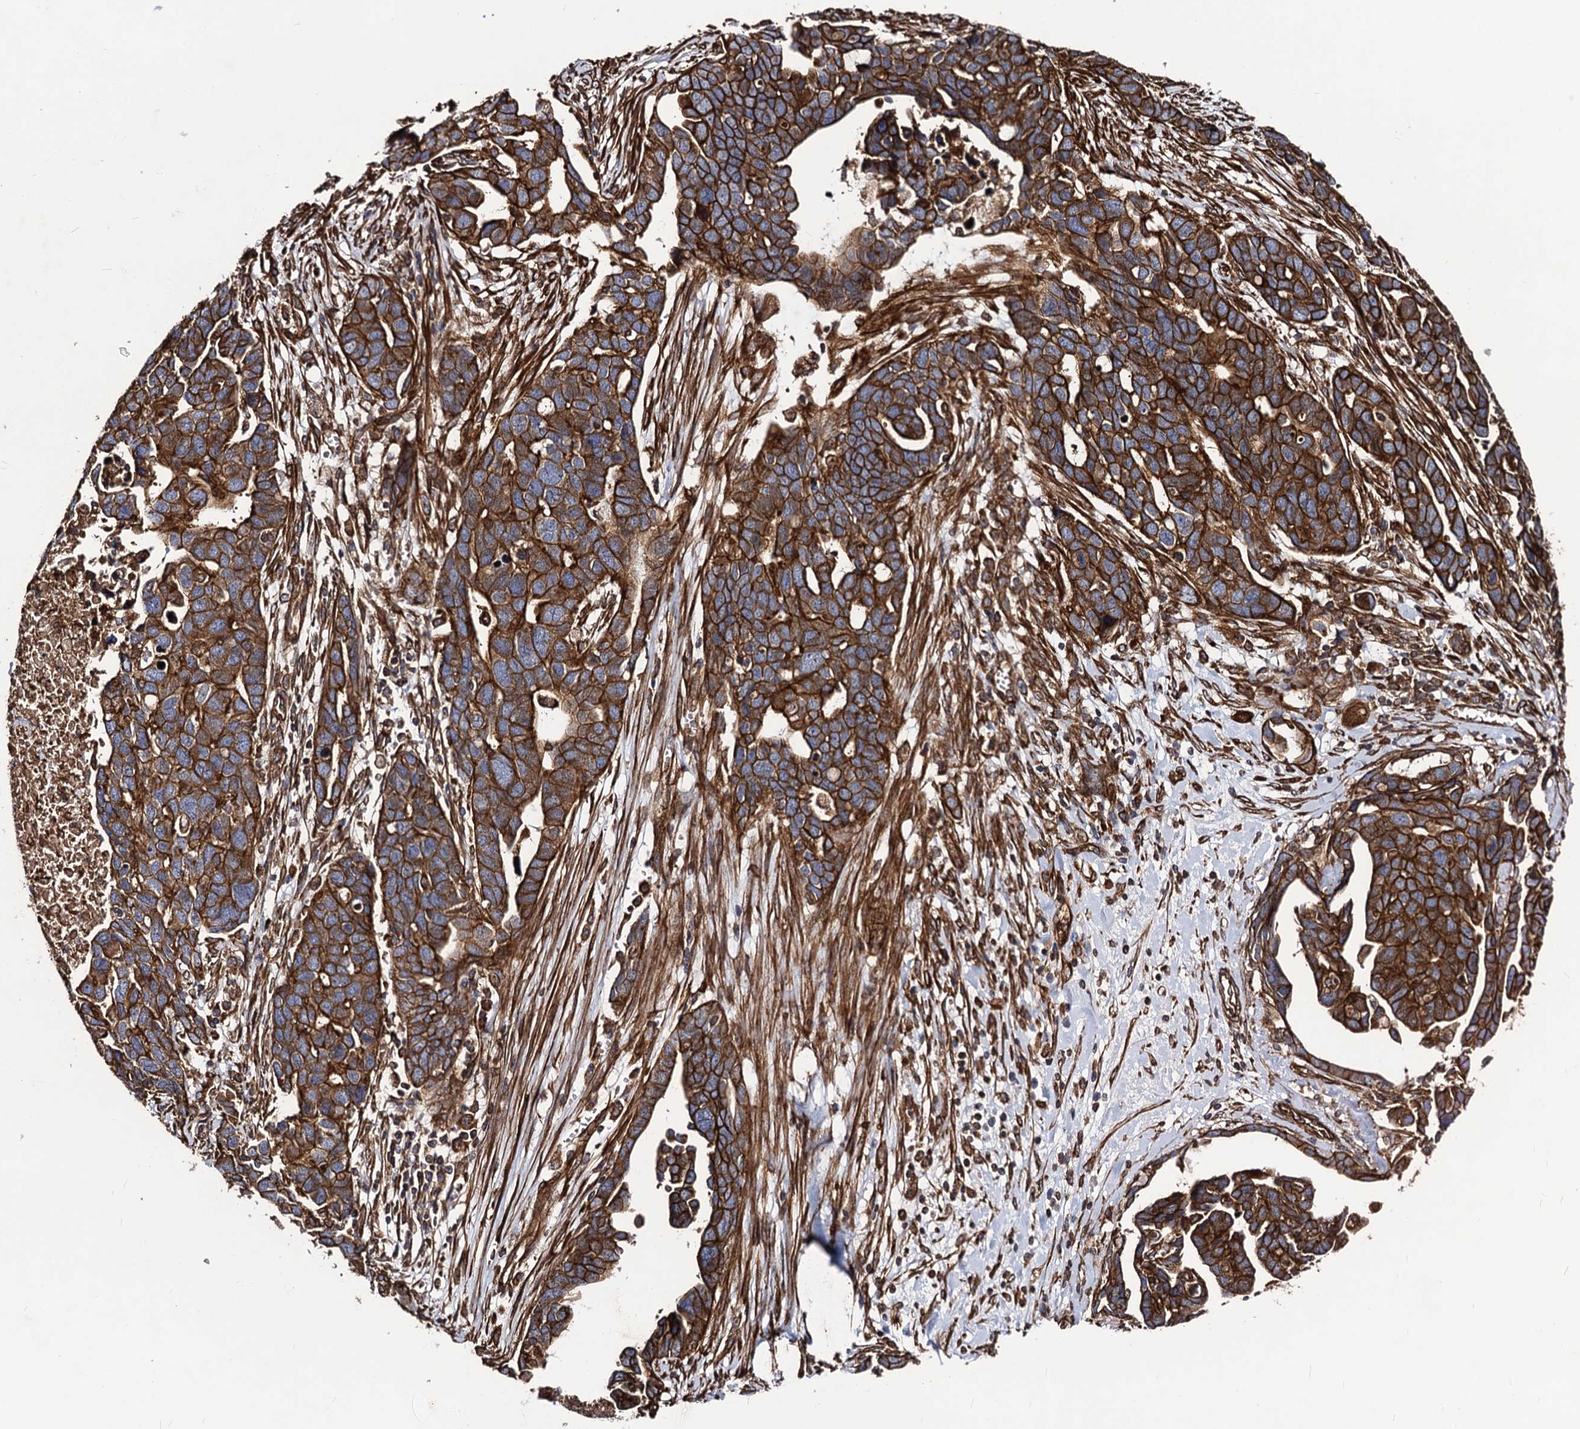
{"staining": {"intensity": "strong", "quantity": ">75%", "location": "cytoplasmic/membranous"}, "tissue": "ovarian cancer", "cell_type": "Tumor cells", "image_type": "cancer", "snomed": [{"axis": "morphology", "description": "Cystadenocarcinoma, serous, NOS"}, {"axis": "topography", "description": "Ovary"}], "caption": "DAB (3,3'-diaminobenzidine) immunohistochemical staining of ovarian cancer demonstrates strong cytoplasmic/membranous protein expression in approximately >75% of tumor cells.", "gene": "CIP2A", "patient": {"sex": "female", "age": 54}}